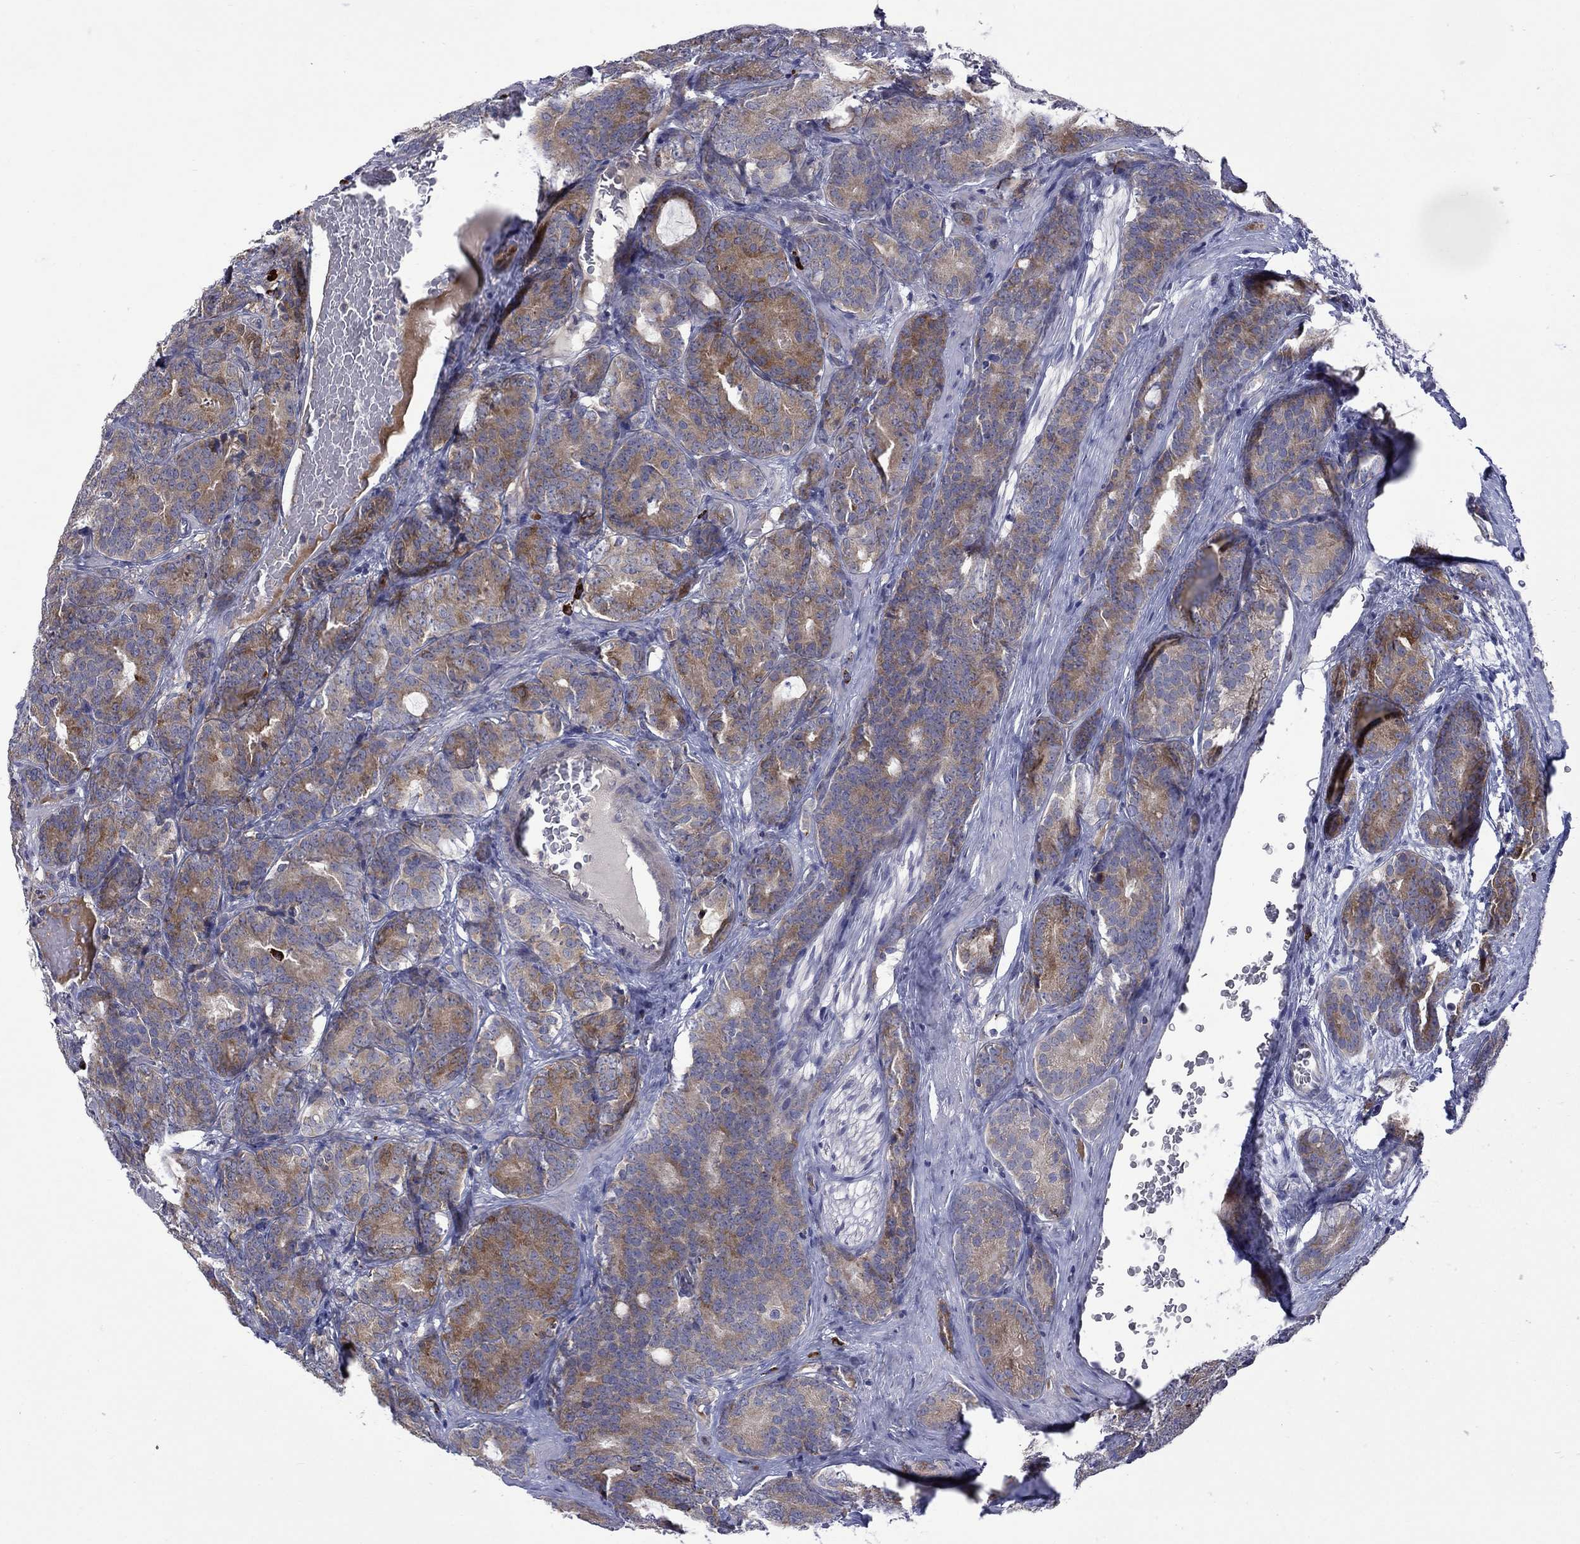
{"staining": {"intensity": "strong", "quantity": "25%-75%", "location": "cytoplasmic/membranous"}, "tissue": "prostate cancer", "cell_type": "Tumor cells", "image_type": "cancer", "snomed": [{"axis": "morphology", "description": "Adenocarcinoma, NOS"}, {"axis": "topography", "description": "Prostate"}], "caption": "An image of prostate cancer stained for a protein shows strong cytoplasmic/membranous brown staining in tumor cells.", "gene": "ASNS", "patient": {"sex": "male", "age": 71}}